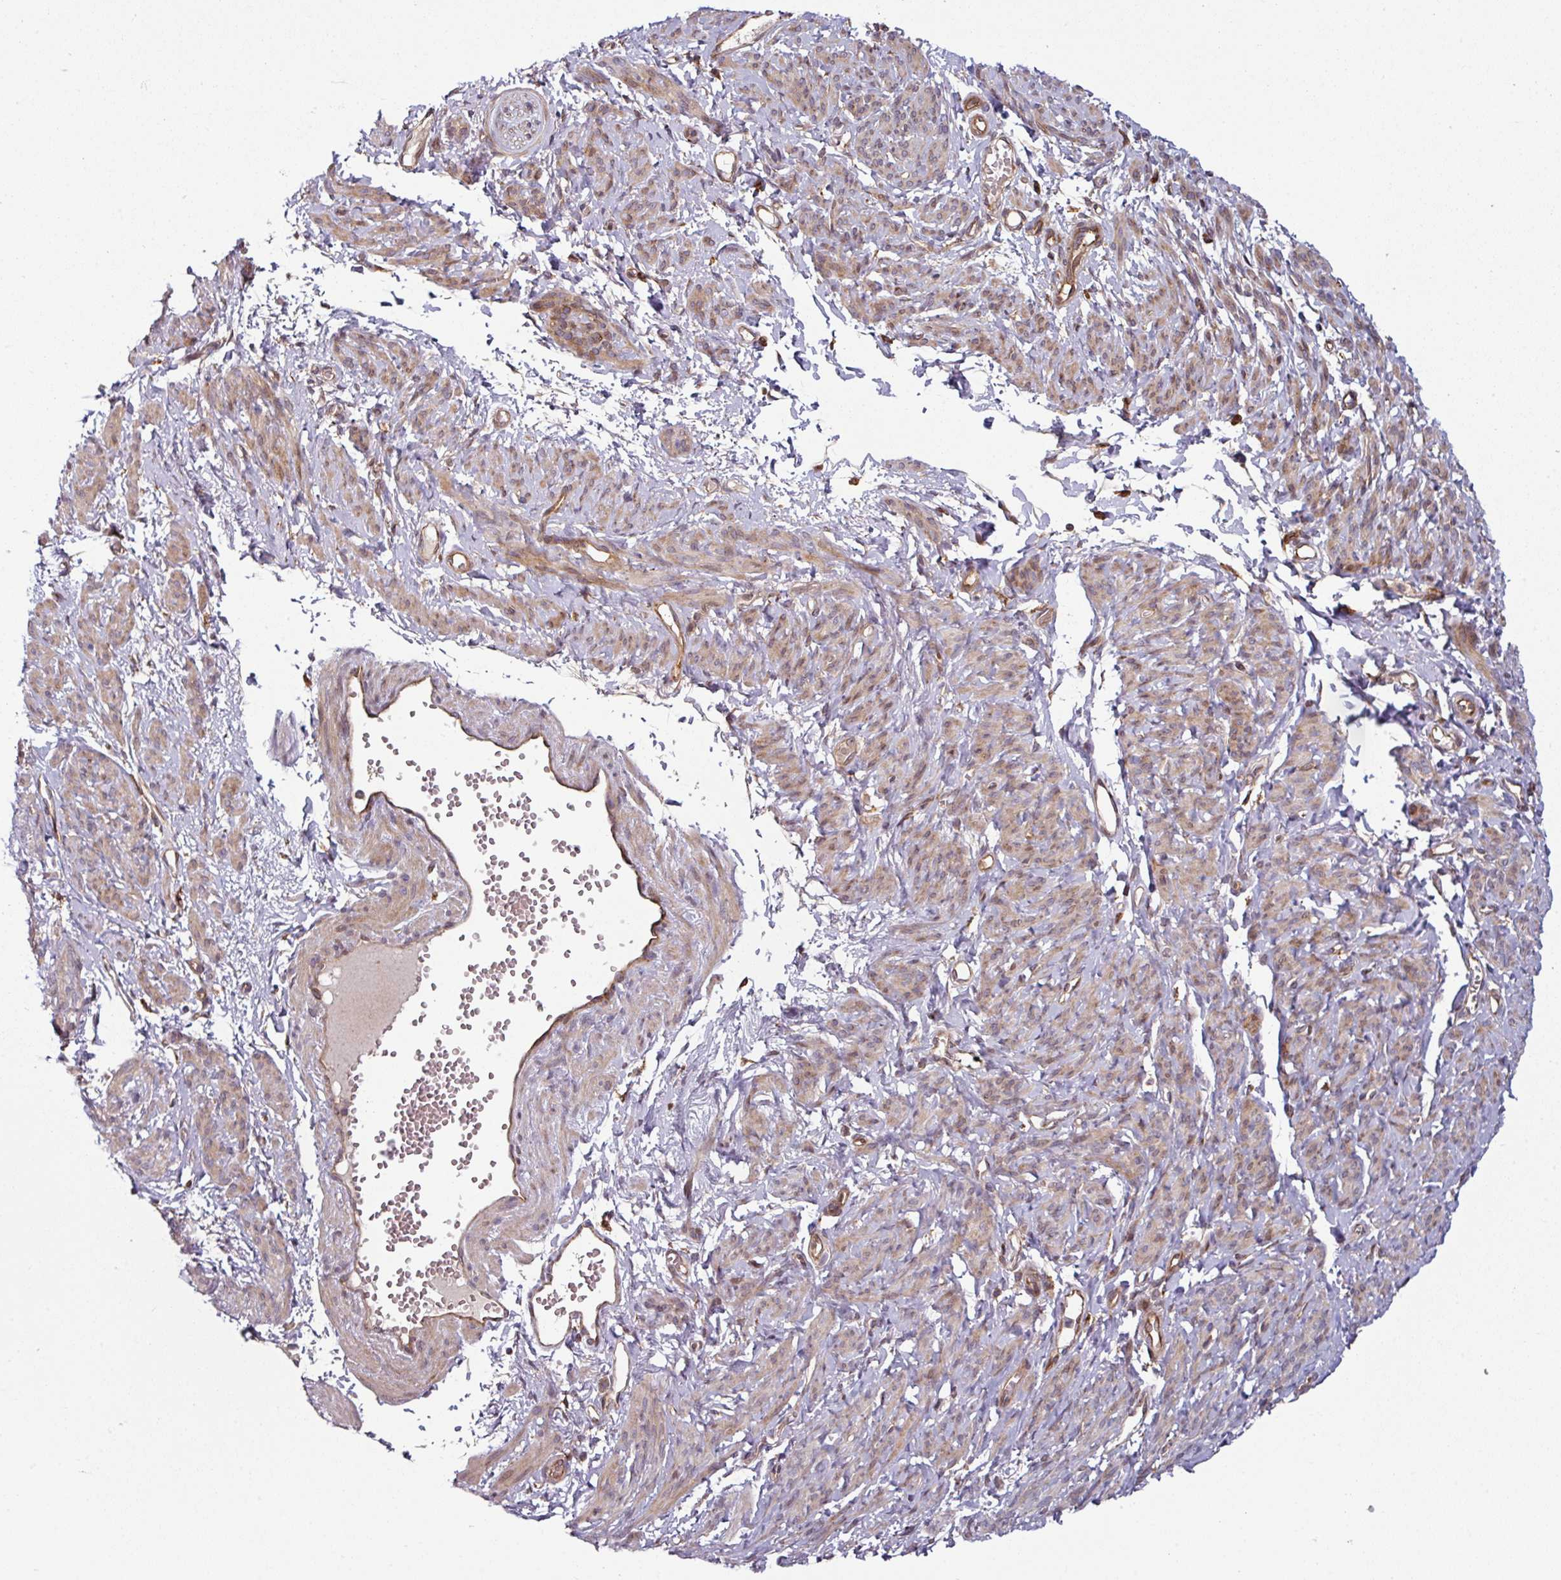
{"staining": {"intensity": "moderate", "quantity": ">75%", "location": "cytoplasmic/membranous"}, "tissue": "smooth muscle", "cell_type": "Smooth muscle cells", "image_type": "normal", "snomed": [{"axis": "morphology", "description": "Normal tissue, NOS"}, {"axis": "topography", "description": "Smooth muscle"}], "caption": "Immunohistochemical staining of normal human smooth muscle reveals >75% levels of moderate cytoplasmic/membranous protein expression in approximately >75% of smooth muscle cells. The protein of interest is shown in brown color, while the nuclei are stained blue.", "gene": "RAB5A", "patient": {"sex": "female", "age": 65}}